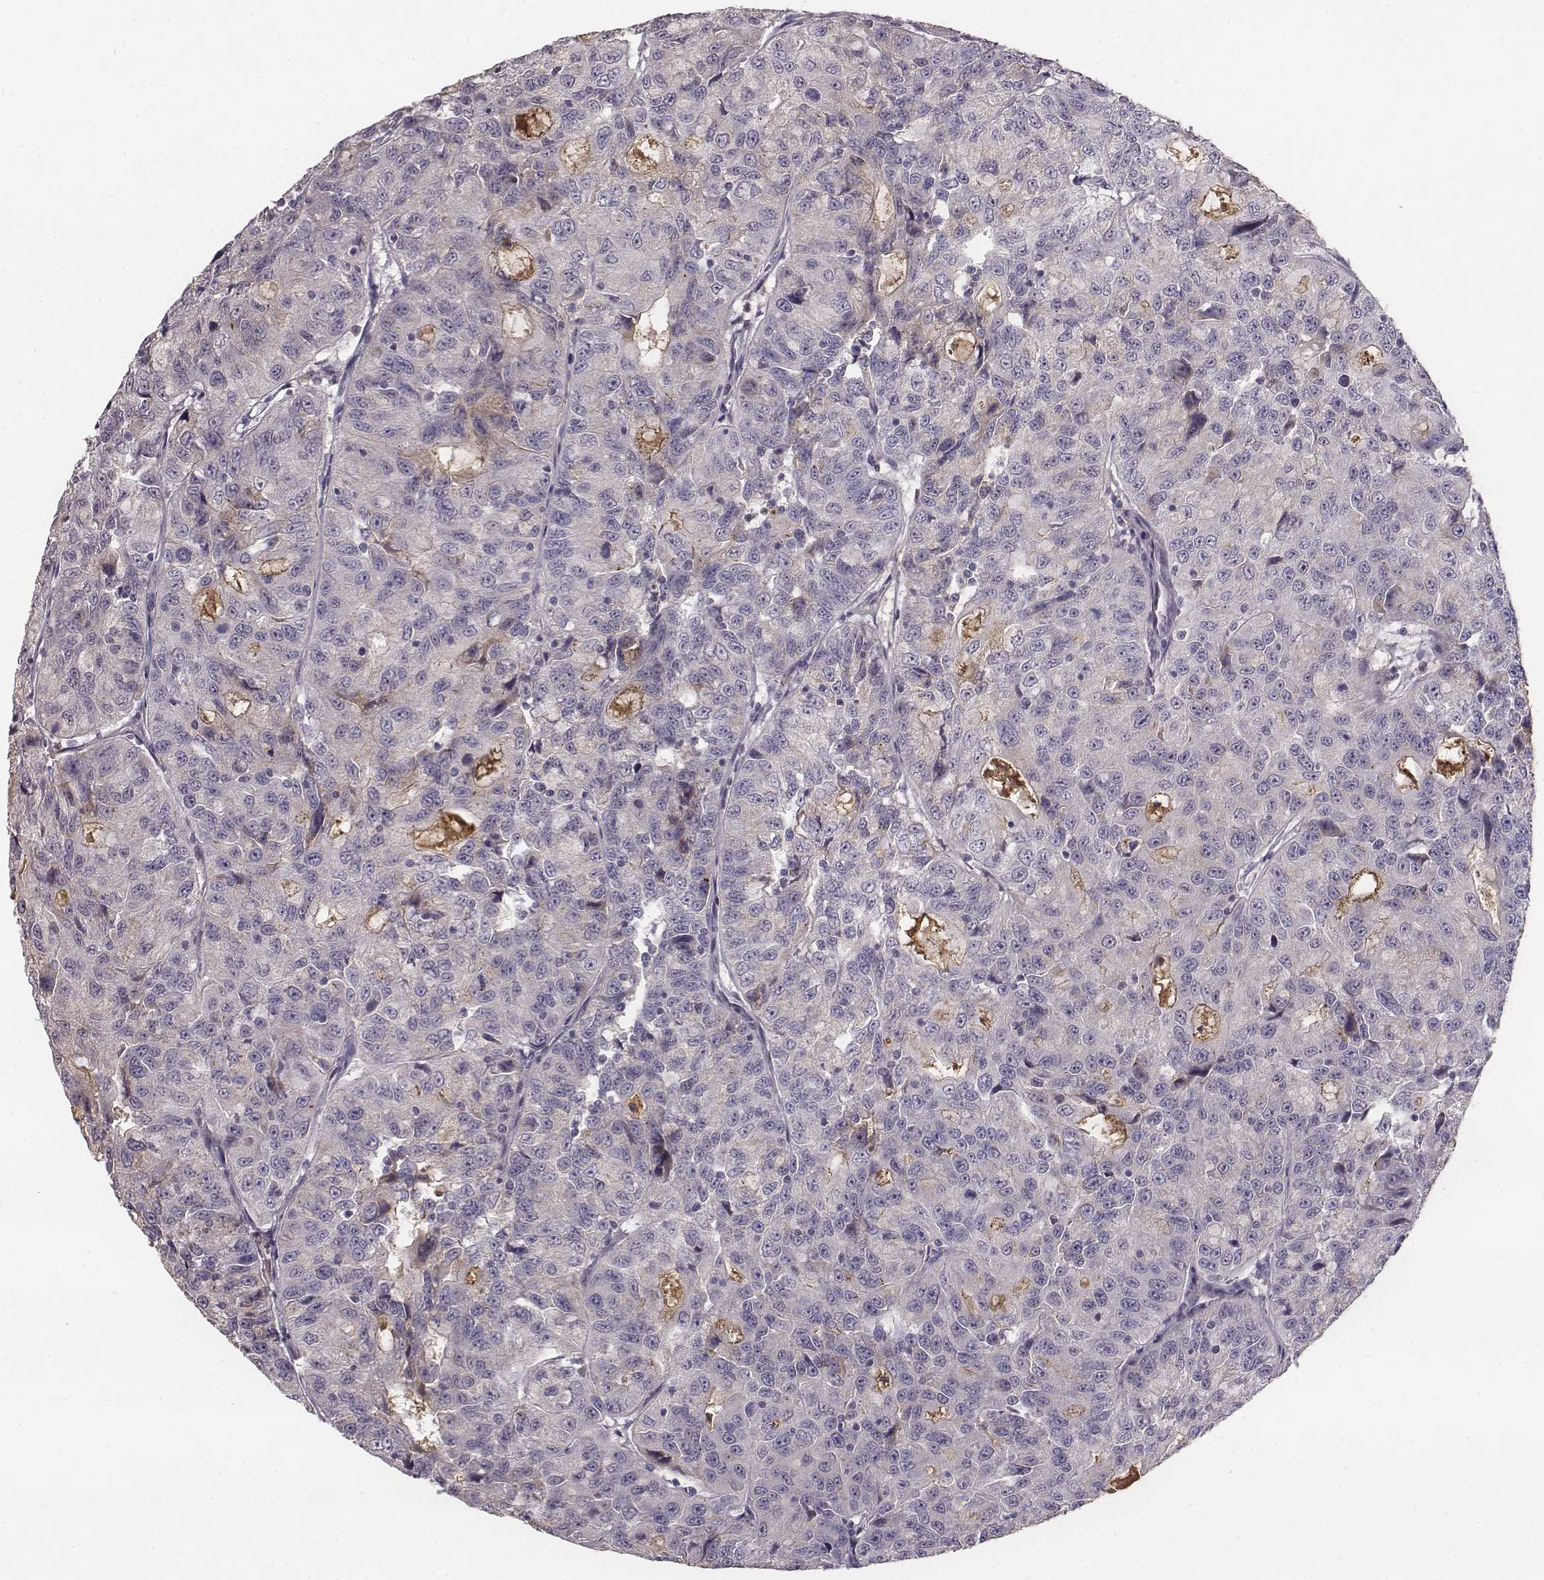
{"staining": {"intensity": "negative", "quantity": "none", "location": "none"}, "tissue": "urothelial cancer", "cell_type": "Tumor cells", "image_type": "cancer", "snomed": [{"axis": "morphology", "description": "Urothelial carcinoma, NOS"}, {"axis": "morphology", "description": "Urothelial carcinoma, High grade"}, {"axis": "topography", "description": "Urinary bladder"}], "caption": "High magnification brightfield microscopy of transitional cell carcinoma stained with DAB (3,3'-diaminobenzidine) (brown) and counterstained with hematoxylin (blue): tumor cells show no significant staining.", "gene": "YJEFN3", "patient": {"sex": "female", "age": 73}}